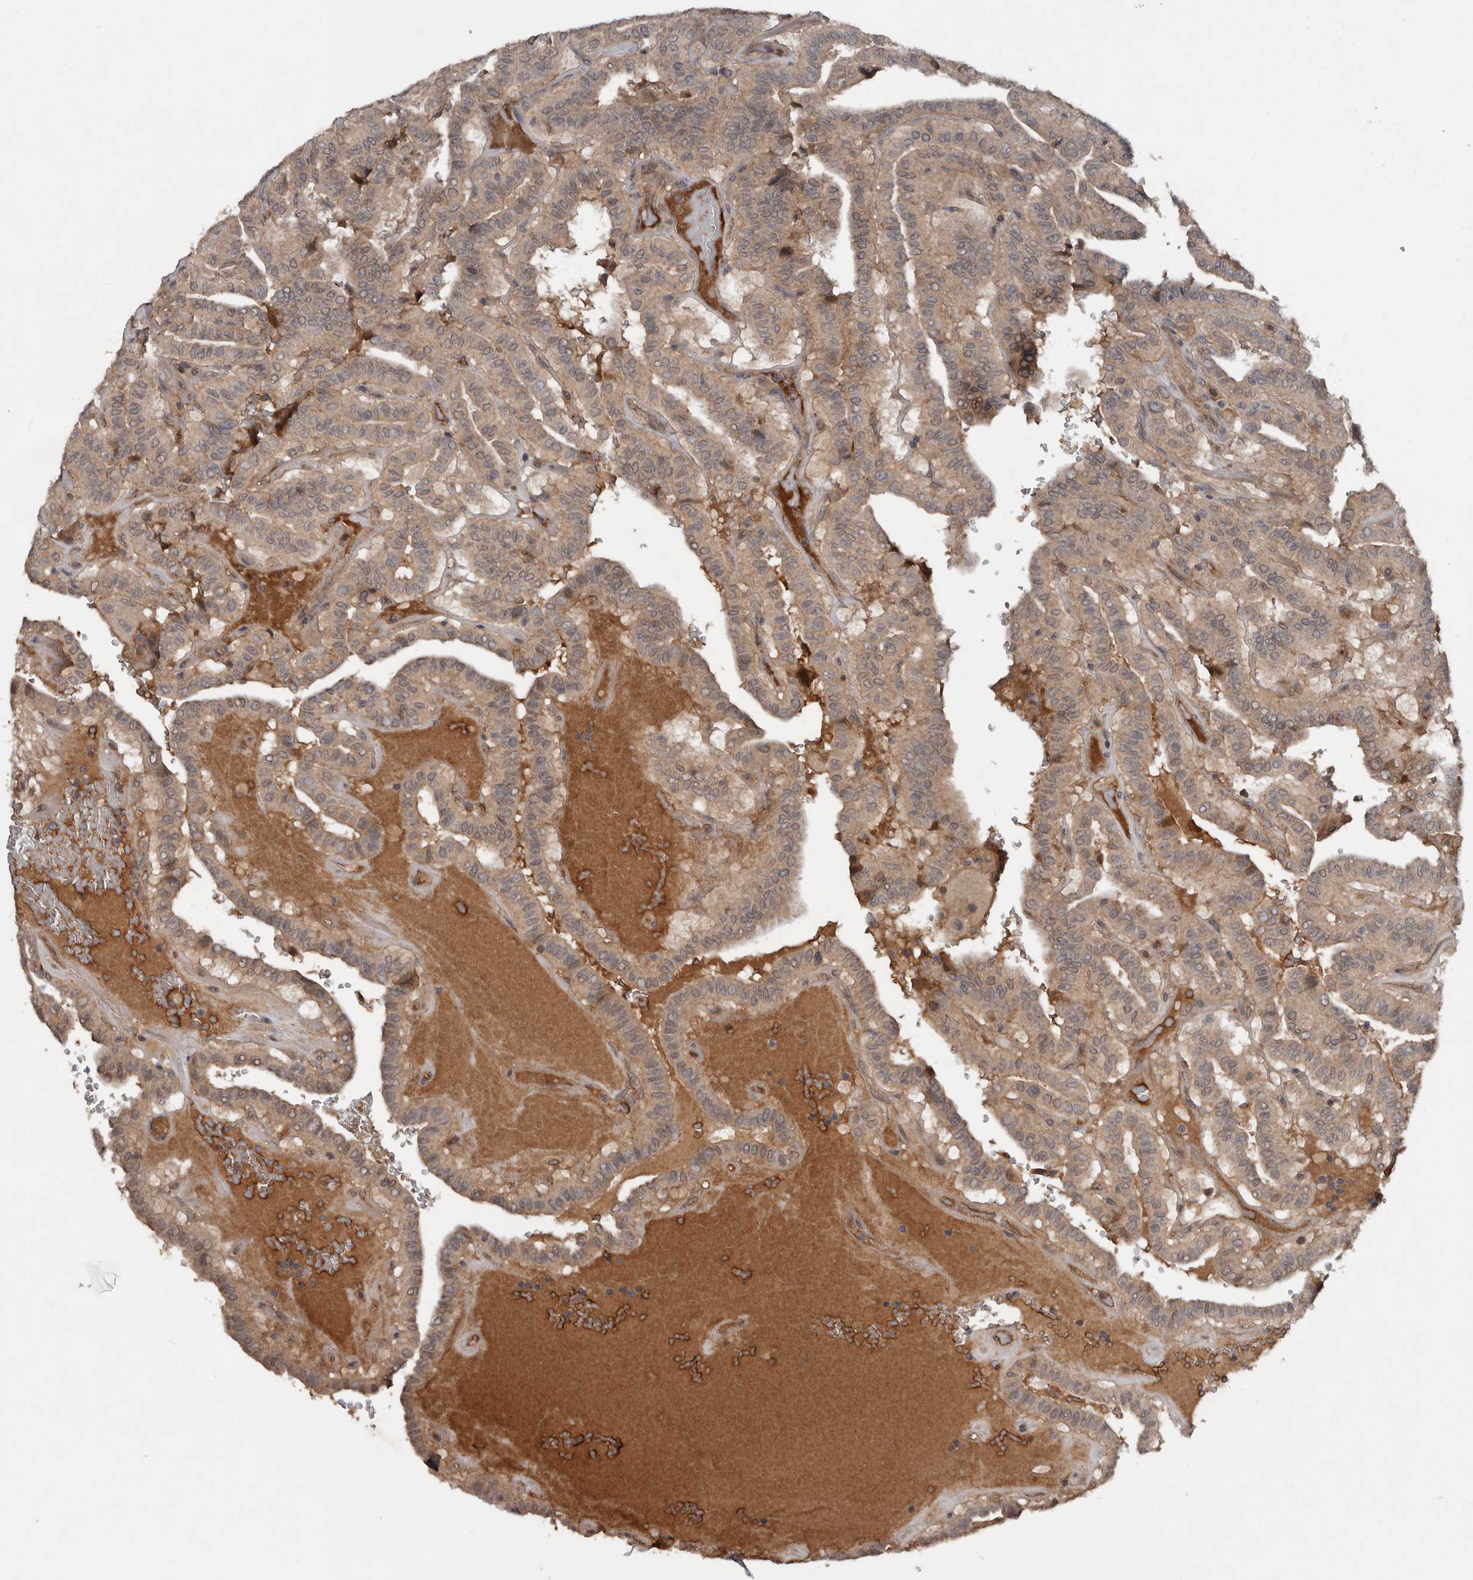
{"staining": {"intensity": "weak", "quantity": ">75%", "location": "cytoplasmic/membranous"}, "tissue": "thyroid cancer", "cell_type": "Tumor cells", "image_type": "cancer", "snomed": [{"axis": "morphology", "description": "Papillary adenocarcinoma, NOS"}, {"axis": "topography", "description": "Thyroid gland"}], "caption": "This photomicrograph displays IHC staining of thyroid papillary adenocarcinoma, with low weak cytoplasmic/membranous staining in approximately >75% of tumor cells.", "gene": "DNAJB4", "patient": {"sex": "male", "age": 77}}